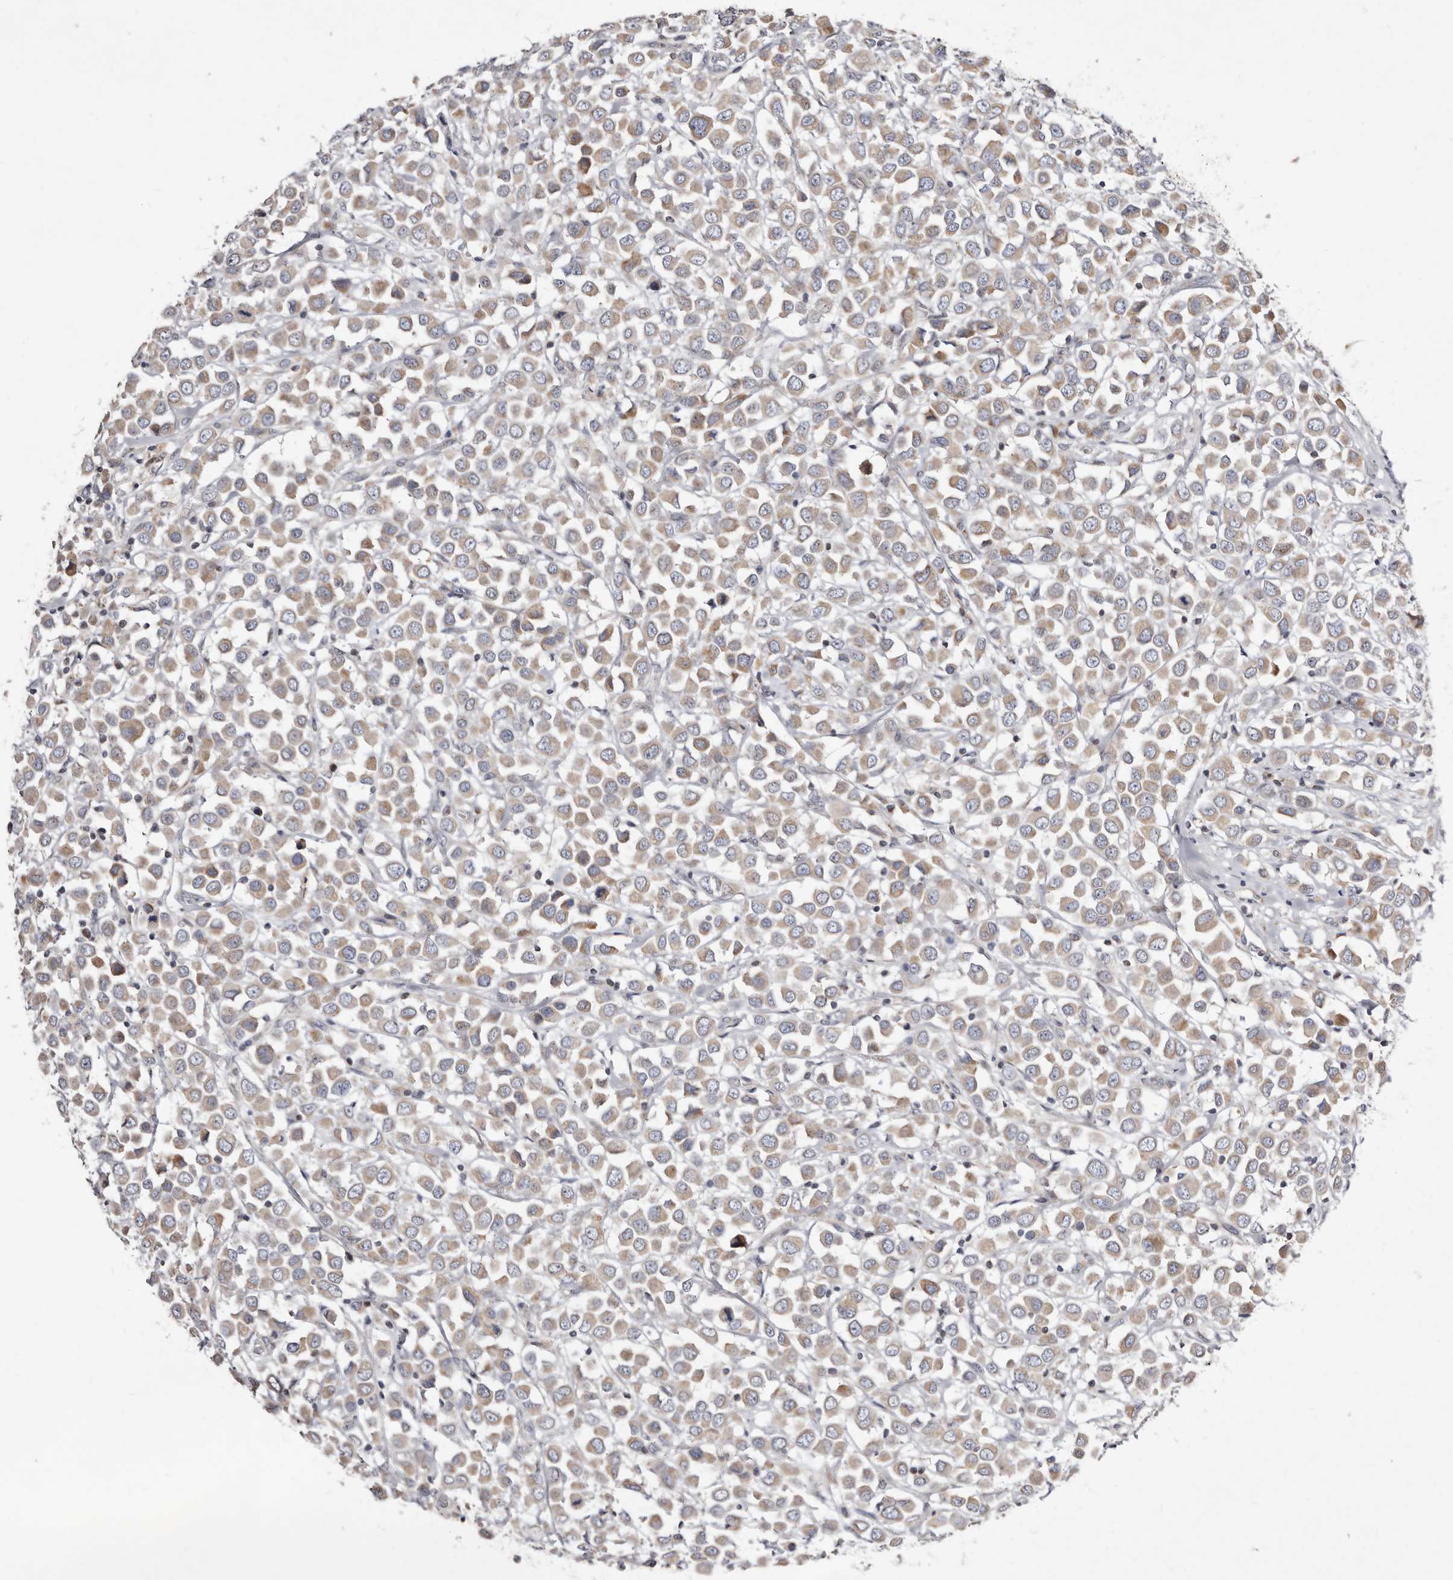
{"staining": {"intensity": "moderate", "quantity": ">75%", "location": "cytoplasmic/membranous"}, "tissue": "breast cancer", "cell_type": "Tumor cells", "image_type": "cancer", "snomed": [{"axis": "morphology", "description": "Duct carcinoma"}, {"axis": "topography", "description": "Breast"}], "caption": "This image demonstrates immunohistochemistry (IHC) staining of breast cancer (intraductal carcinoma), with medium moderate cytoplasmic/membranous positivity in approximately >75% of tumor cells.", "gene": "TIMM17B", "patient": {"sex": "female", "age": 61}}